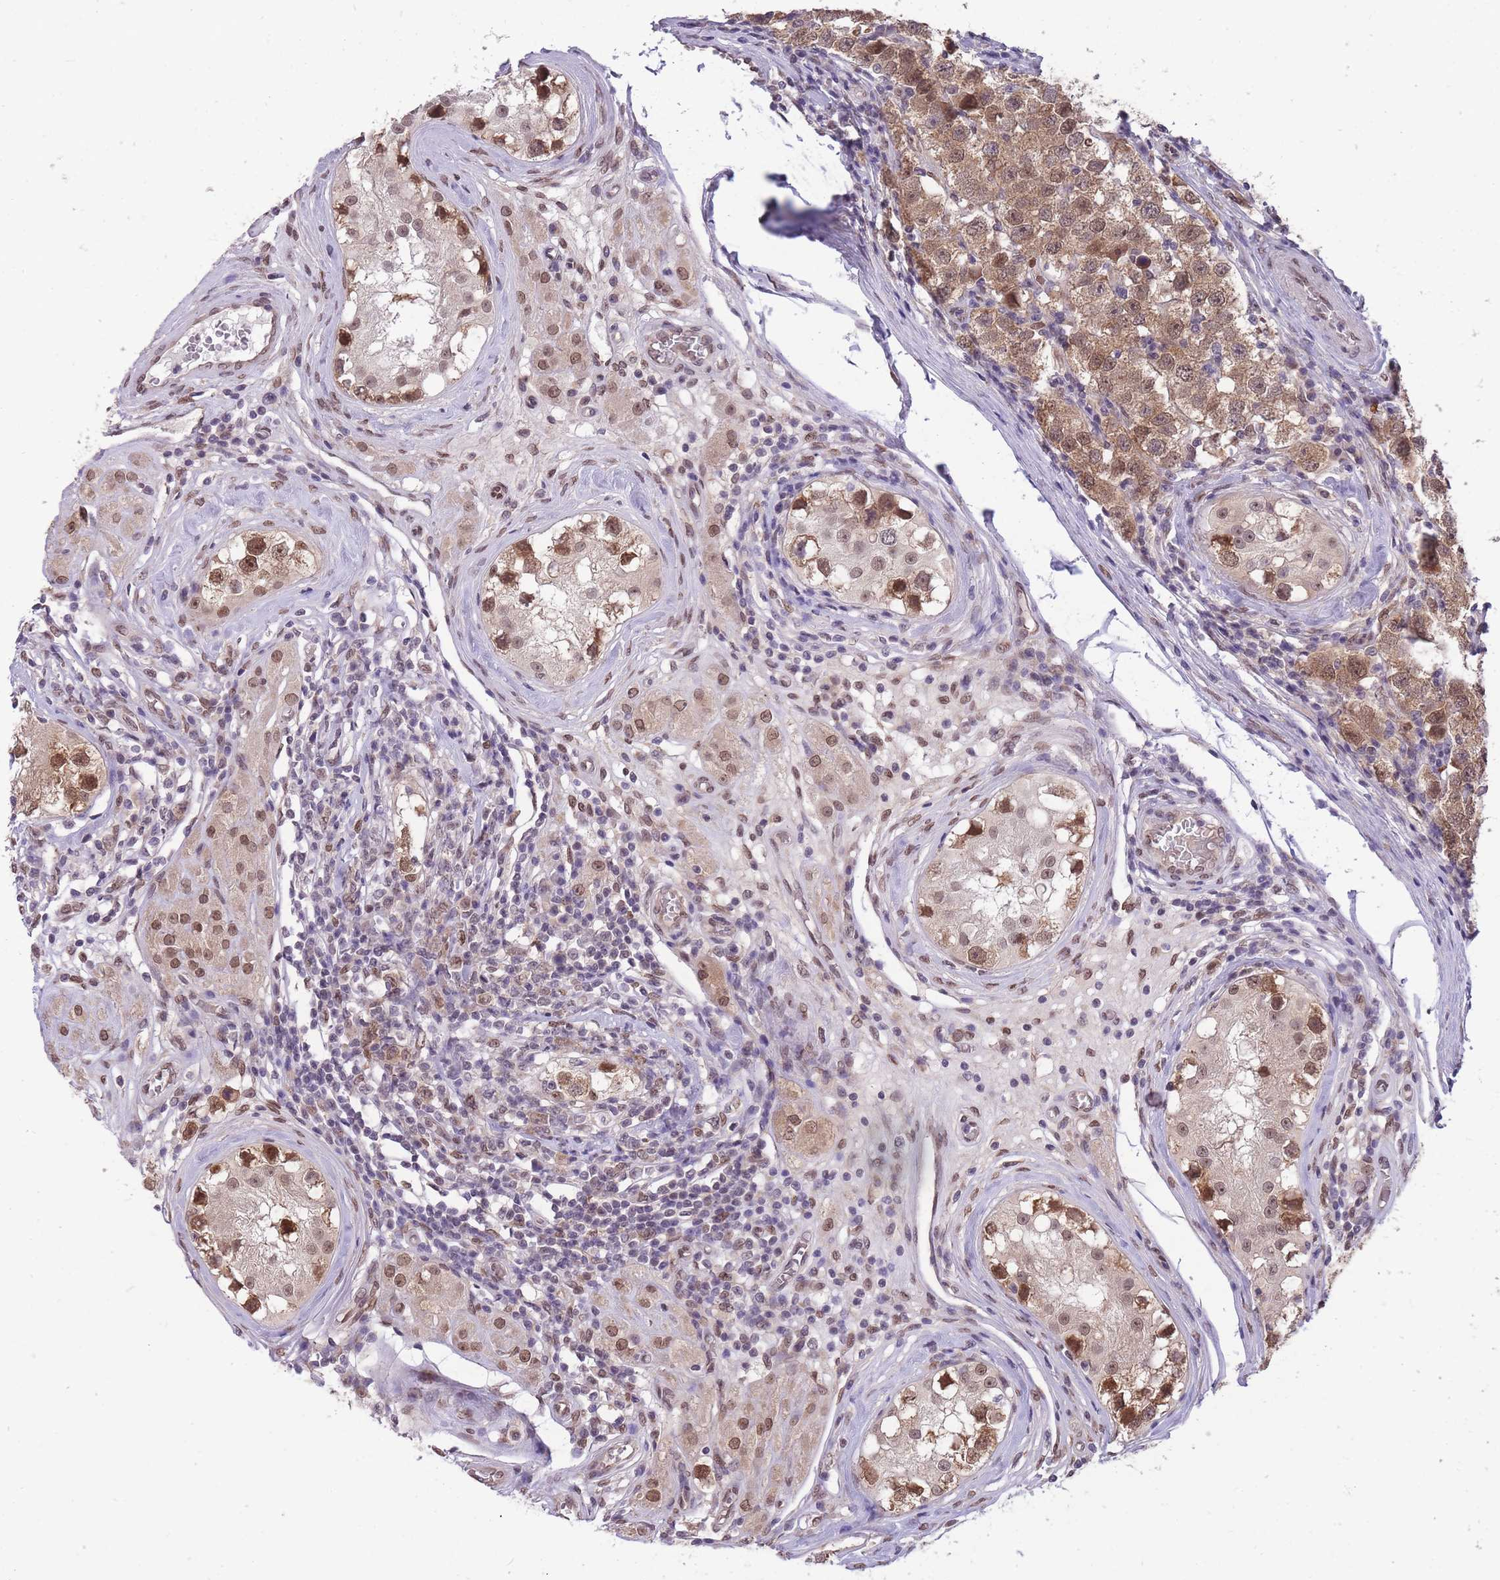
{"staining": {"intensity": "moderate", "quantity": ">75%", "location": "cytoplasmic/membranous,nuclear"}, "tissue": "testis cancer", "cell_type": "Tumor cells", "image_type": "cancer", "snomed": [{"axis": "morphology", "description": "Seminoma, NOS"}, {"axis": "topography", "description": "Testis"}], "caption": "A photomicrograph of human testis cancer stained for a protein demonstrates moderate cytoplasmic/membranous and nuclear brown staining in tumor cells.", "gene": "CDIP1", "patient": {"sex": "male", "age": 34}}